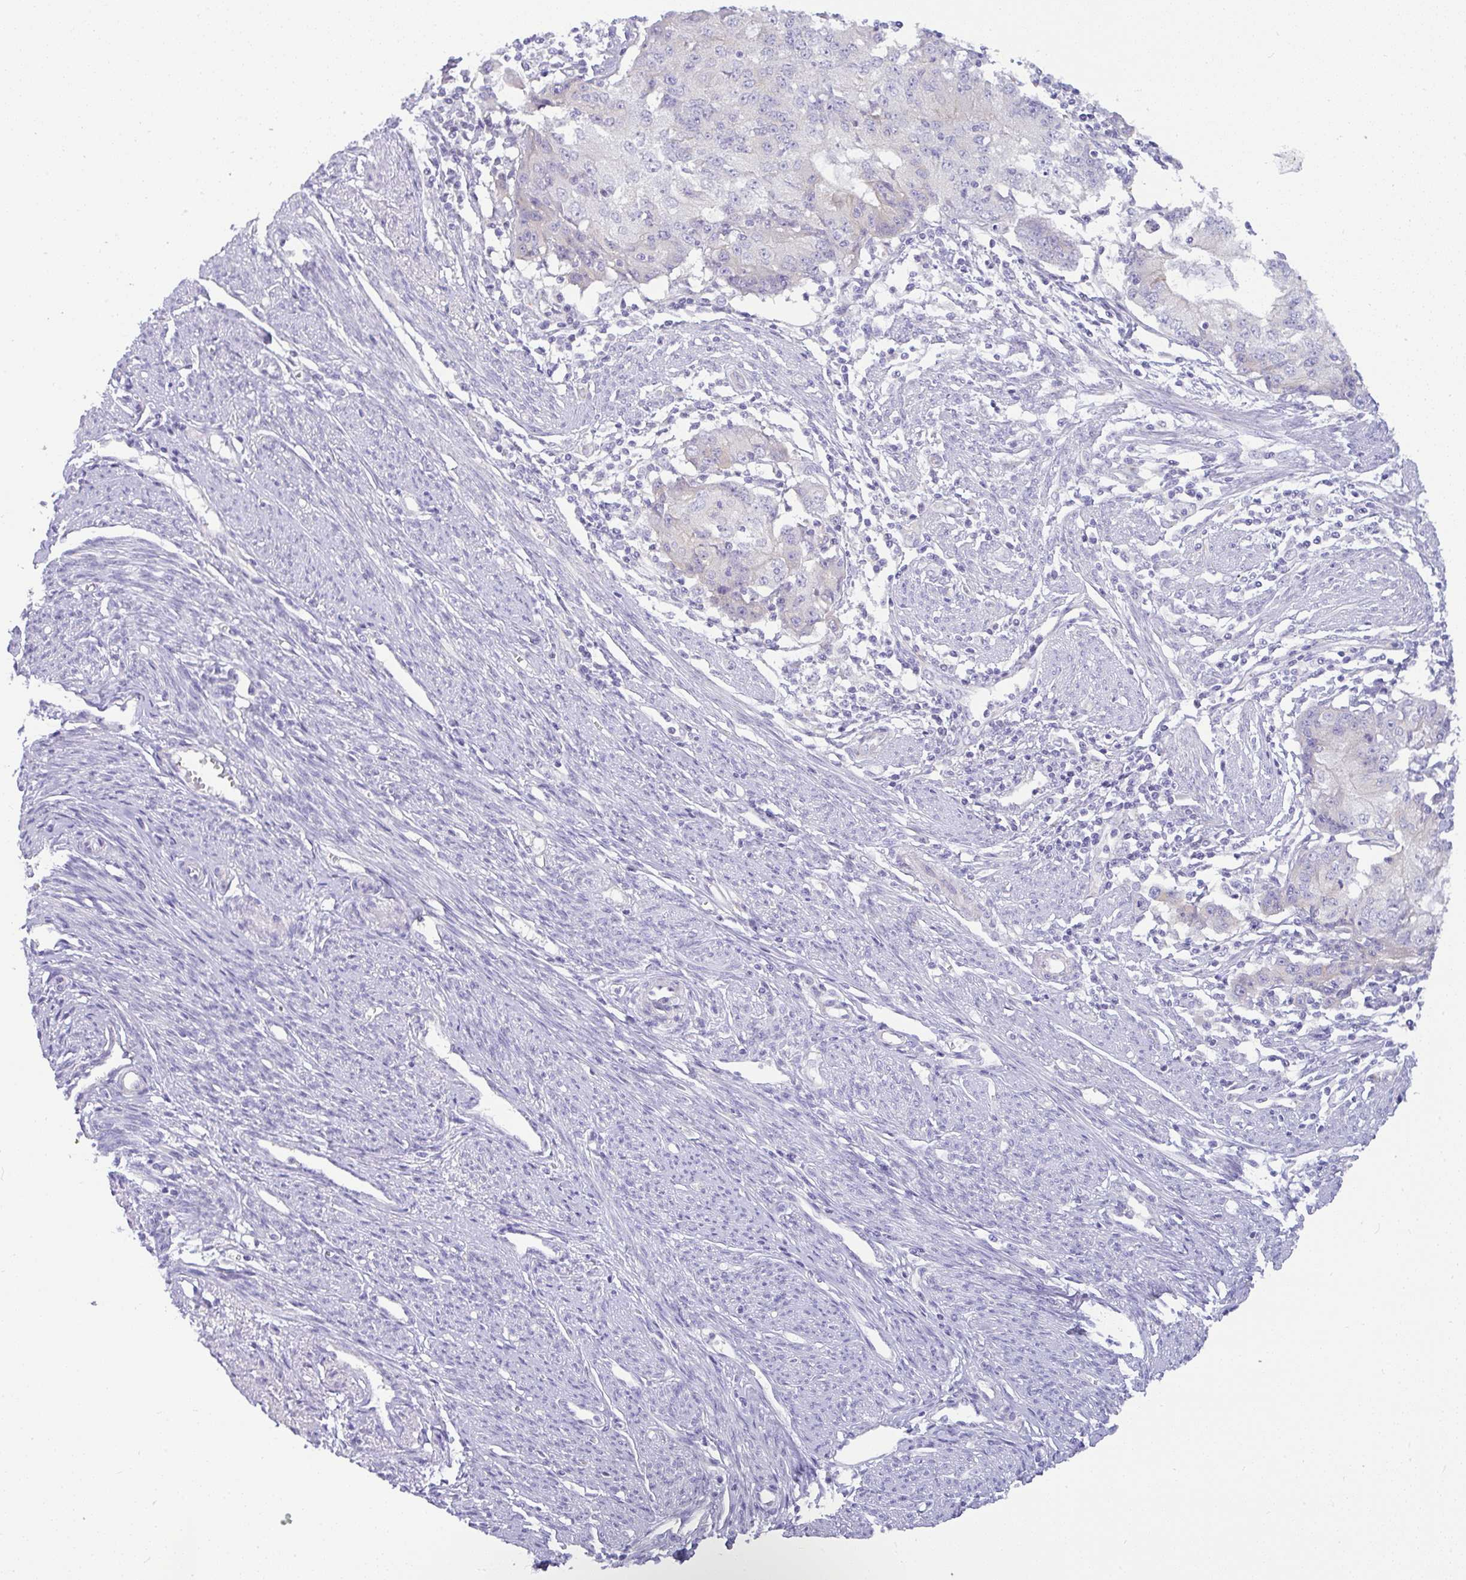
{"staining": {"intensity": "negative", "quantity": "none", "location": "none"}, "tissue": "endometrial cancer", "cell_type": "Tumor cells", "image_type": "cancer", "snomed": [{"axis": "morphology", "description": "Adenocarcinoma, NOS"}, {"axis": "topography", "description": "Endometrium"}], "caption": "Tumor cells are negative for brown protein staining in endometrial cancer (adenocarcinoma). (DAB immunohistochemistry (IHC) with hematoxylin counter stain).", "gene": "FAM177A1", "patient": {"sex": "female", "age": 56}}